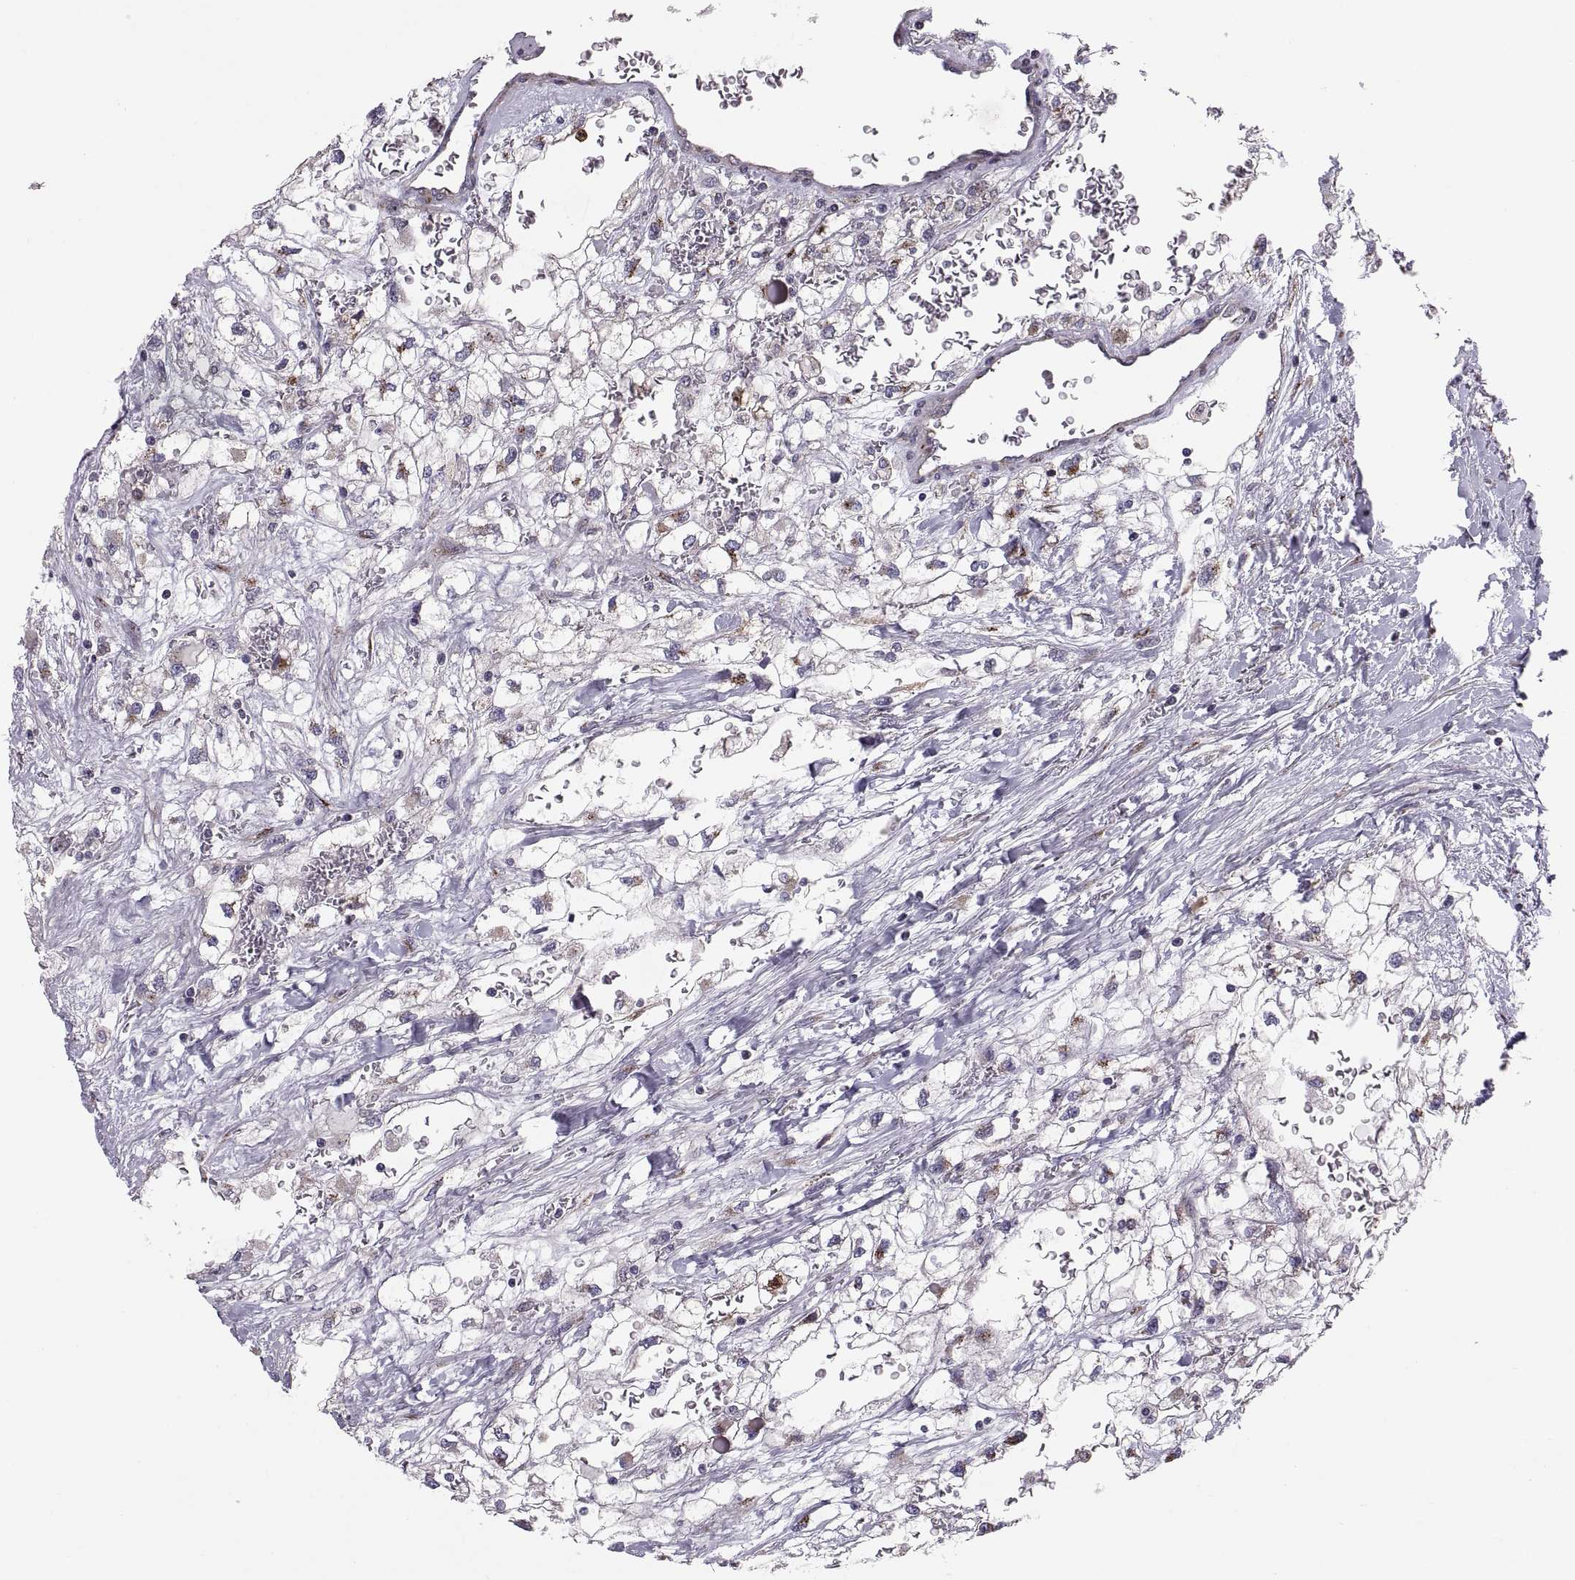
{"staining": {"intensity": "negative", "quantity": "none", "location": "none"}, "tissue": "renal cancer", "cell_type": "Tumor cells", "image_type": "cancer", "snomed": [{"axis": "morphology", "description": "Adenocarcinoma, NOS"}, {"axis": "topography", "description": "Kidney"}], "caption": "This is an immunohistochemistry photomicrograph of human renal adenocarcinoma. There is no expression in tumor cells.", "gene": "TESC", "patient": {"sex": "male", "age": 59}}